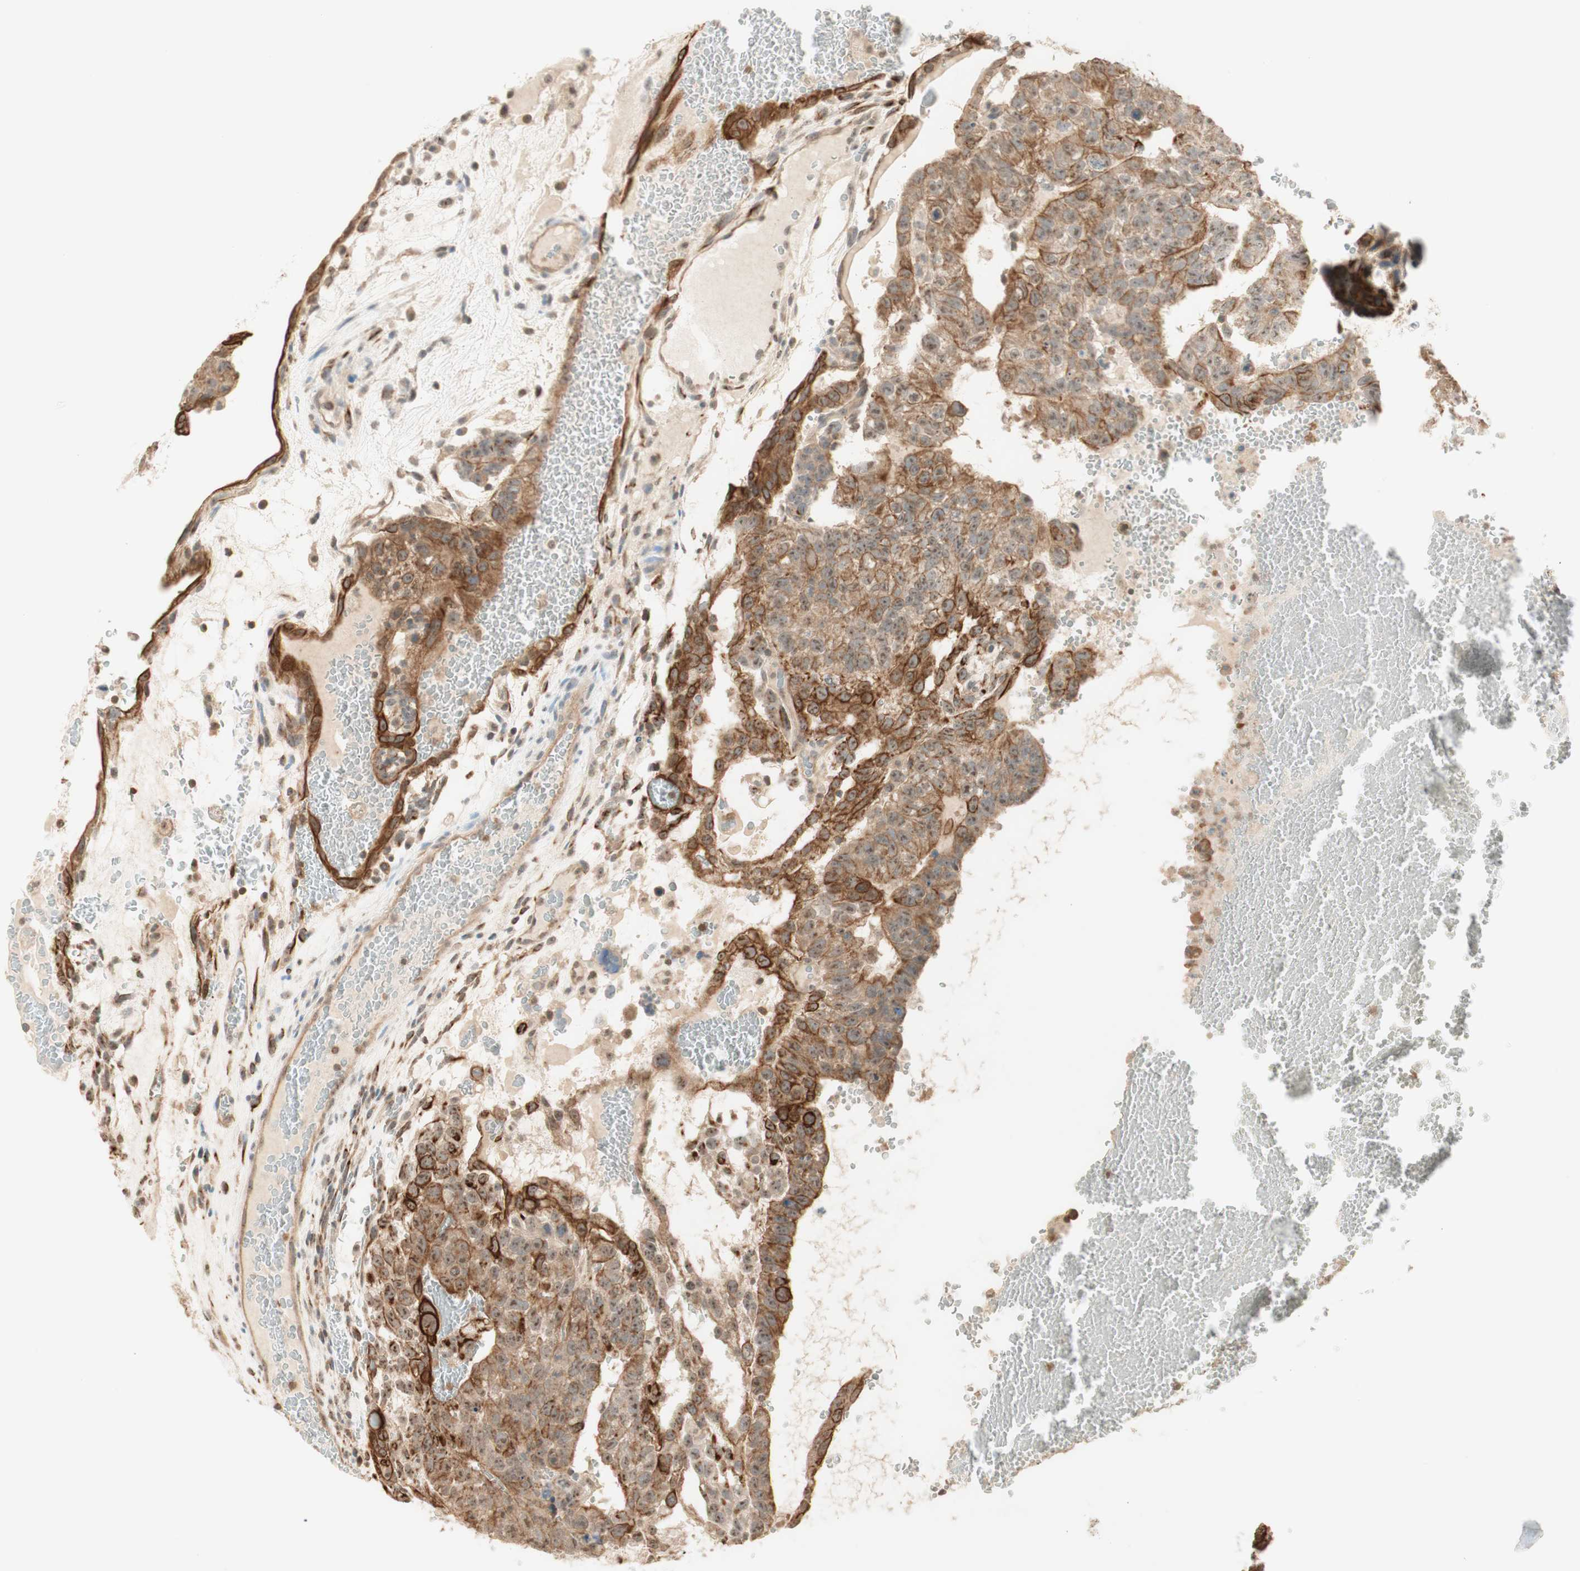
{"staining": {"intensity": "strong", "quantity": ">75%", "location": "cytoplasmic/membranous,nuclear"}, "tissue": "testis cancer", "cell_type": "Tumor cells", "image_type": "cancer", "snomed": [{"axis": "morphology", "description": "Seminoma, NOS"}, {"axis": "morphology", "description": "Carcinoma, Embryonal, NOS"}, {"axis": "topography", "description": "Testis"}], "caption": "DAB (3,3'-diaminobenzidine) immunohistochemical staining of human seminoma (testis) reveals strong cytoplasmic/membranous and nuclear protein positivity in approximately >75% of tumor cells.", "gene": "SPINT2", "patient": {"sex": "male", "age": 52}}